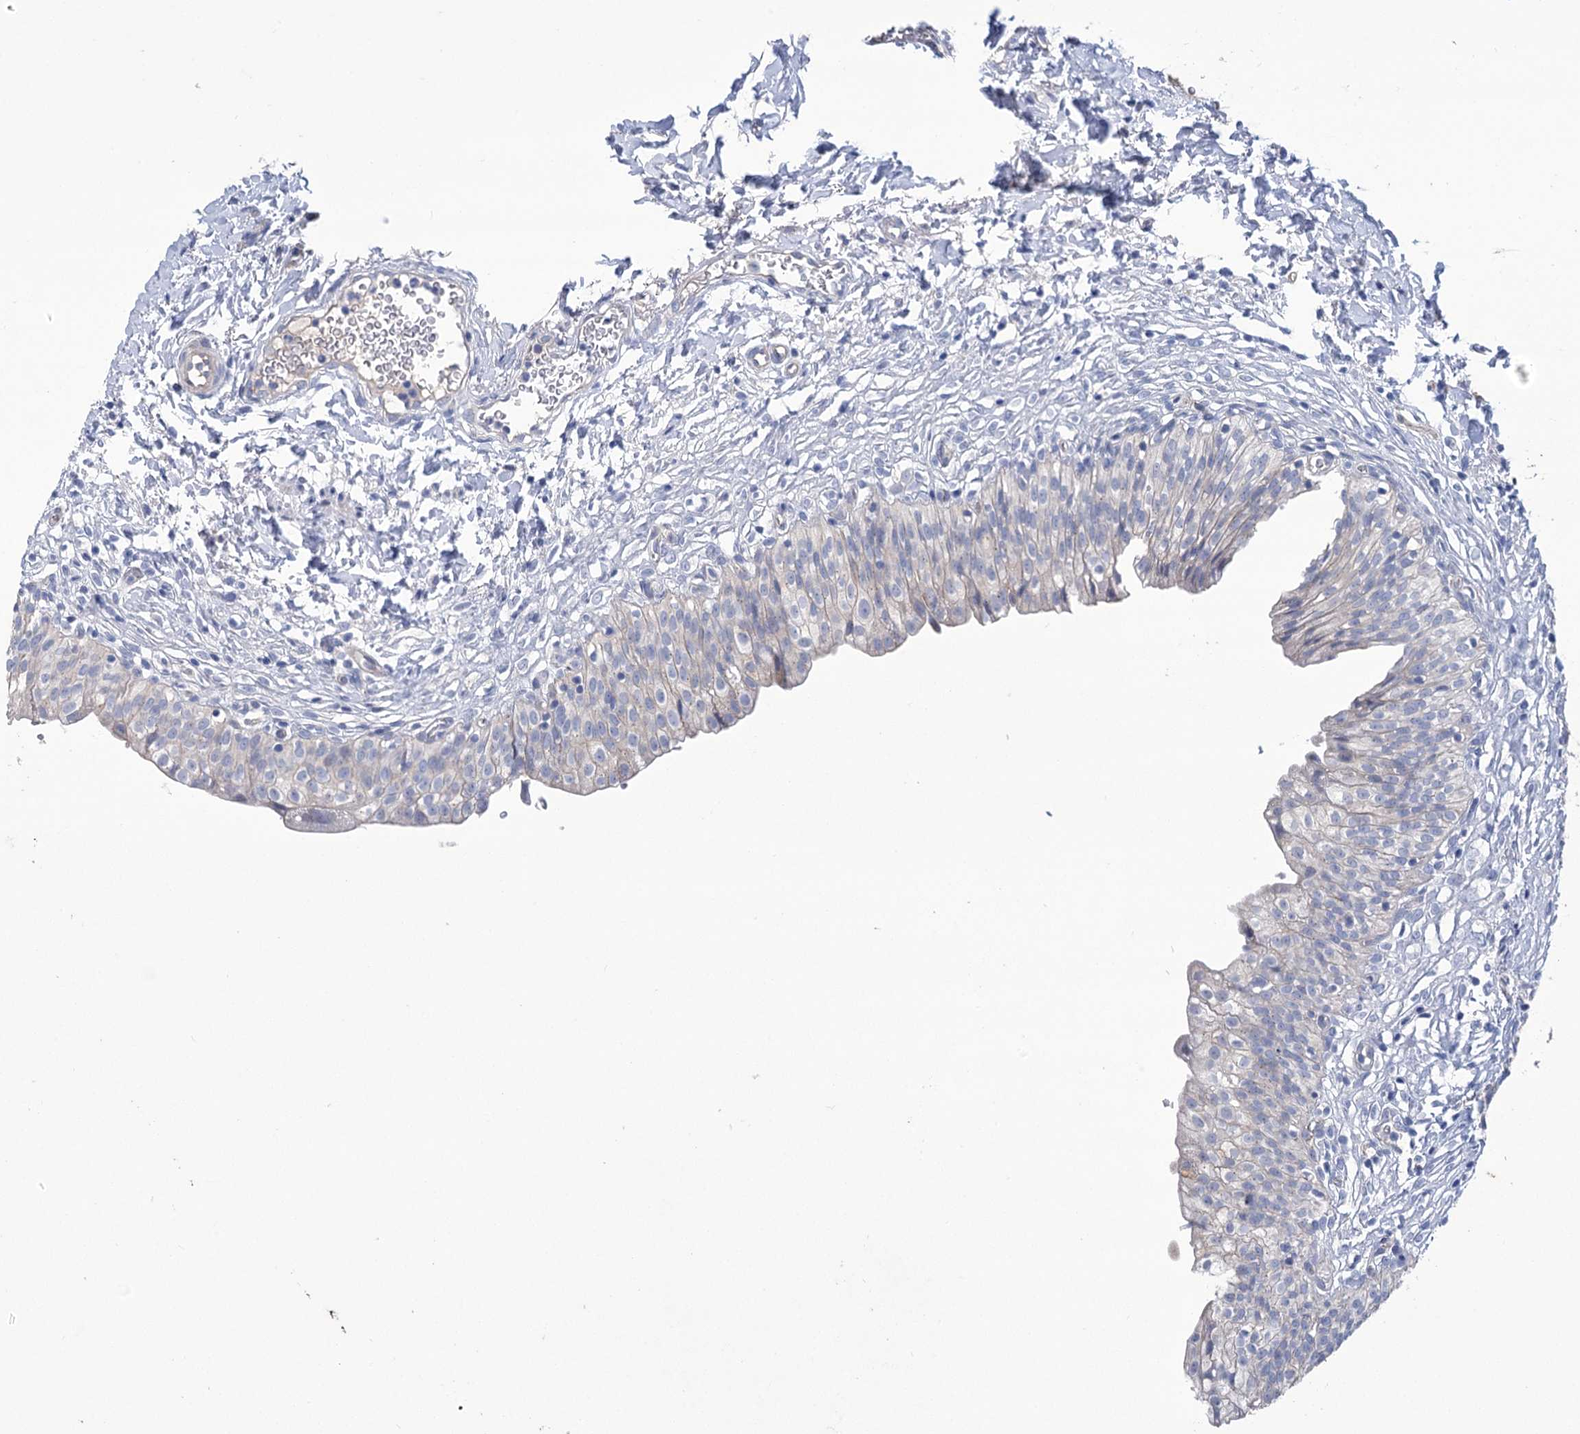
{"staining": {"intensity": "moderate", "quantity": "<25%", "location": "cytoplasmic/membranous"}, "tissue": "urinary bladder", "cell_type": "Urothelial cells", "image_type": "normal", "snomed": [{"axis": "morphology", "description": "Normal tissue, NOS"}, {"axis": "topography", "description": "Urinary bladder"}], "caption": "This is a photomicrograph of immunohistochemistry (IHC) staining of normal urinary bladder, which shows moderate expression in the cytoplasmic/membranous of urothelial cells.", "gene": "CEP164", "patient": {"sex": "male", "age": 55}}